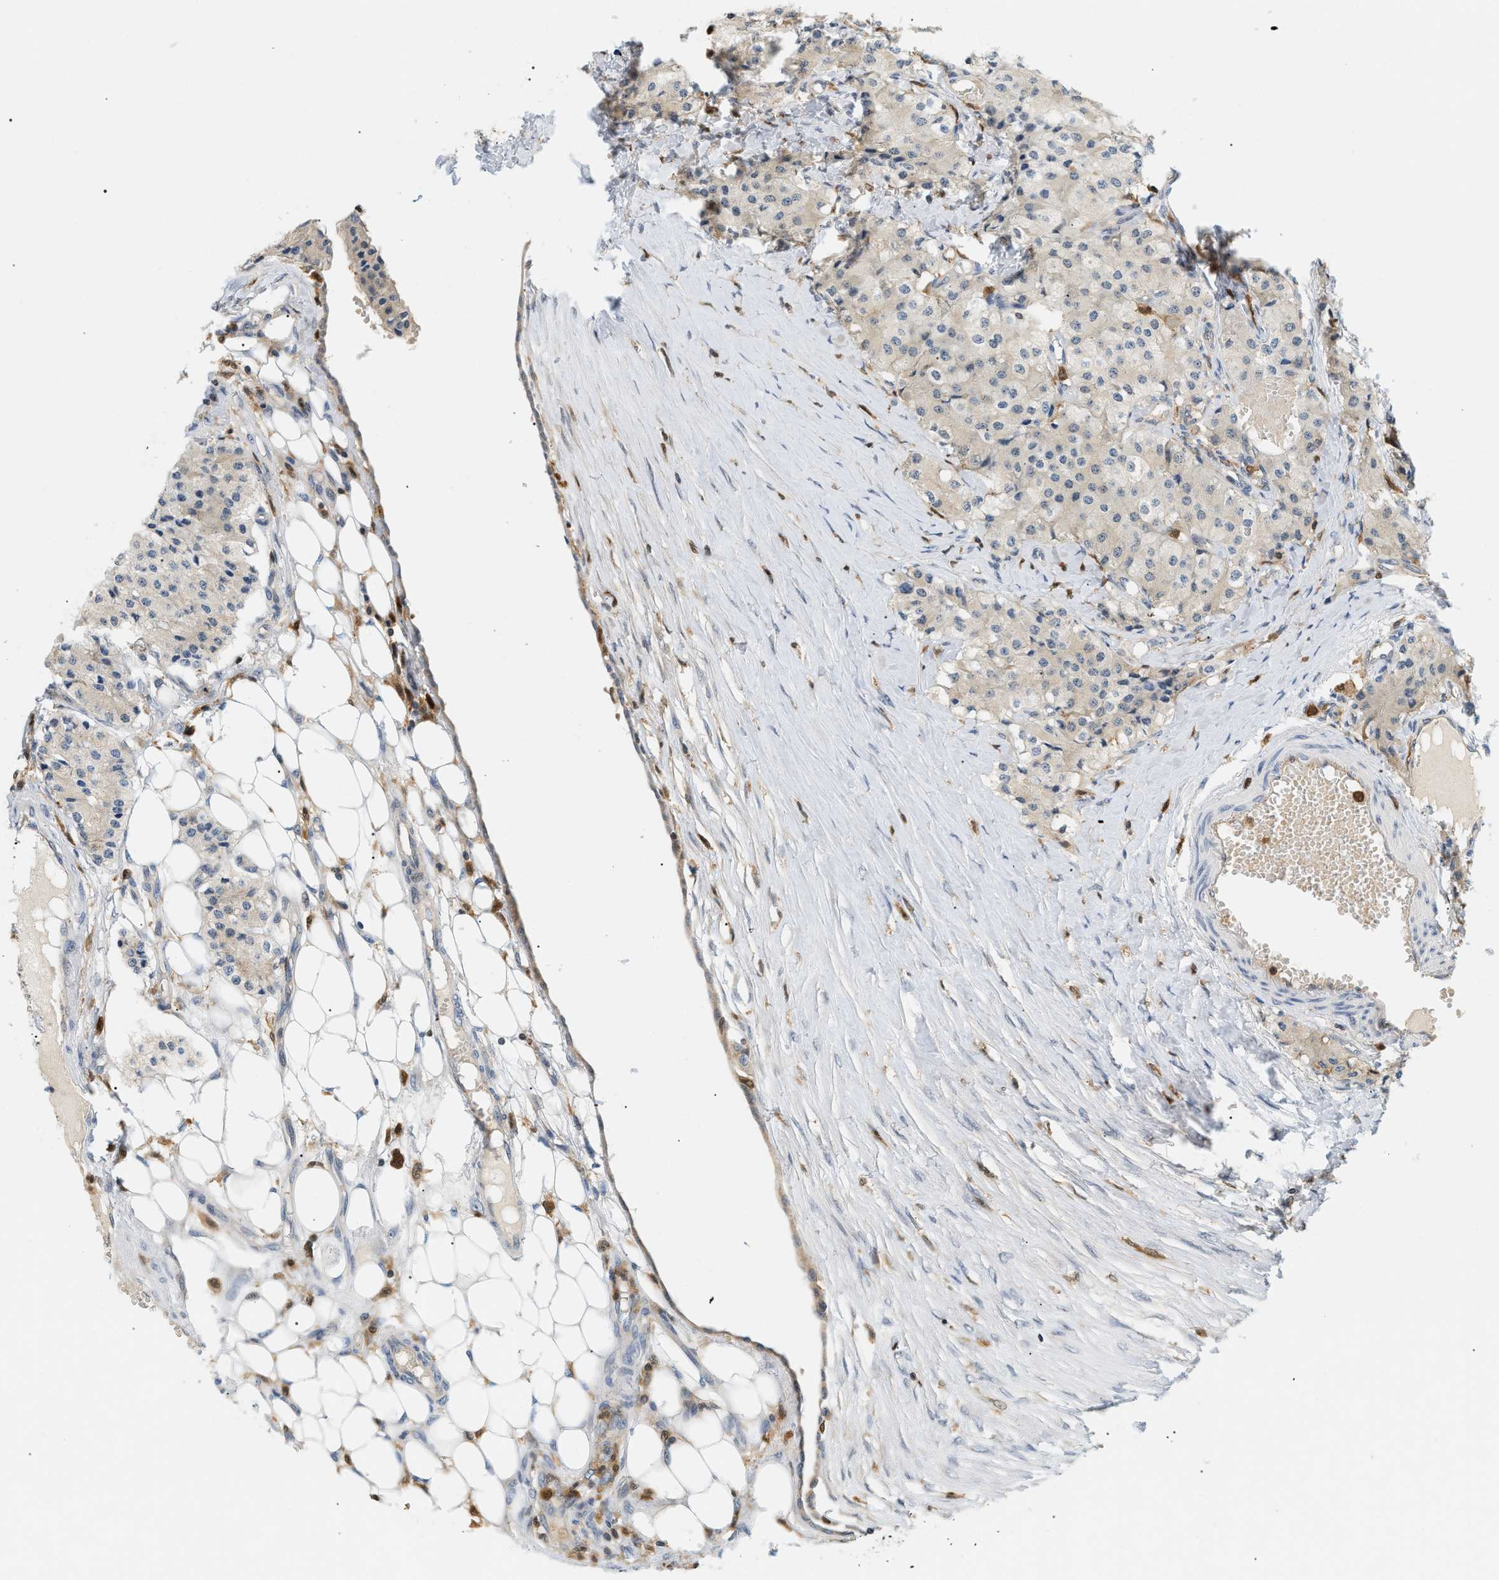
{"staining": {"intensity": "negative", "quantity": "none", "location": "none"}, "tissue": "carcinoid", "cell_type": "Tumor cells", "image_type": "cancer", "snomed": [{"axis": "morphology", "description": "Carcinoid, malignant, NOS"}, {"axis": "topography", "description": "Colon"}], "caption": "Immunohistochemistry (IHC) of carcinoid (malignant) demonstrates no staining in tumor cells.", "gene": "PYCARD", "patient": {"sex": "female", "age": 52}}